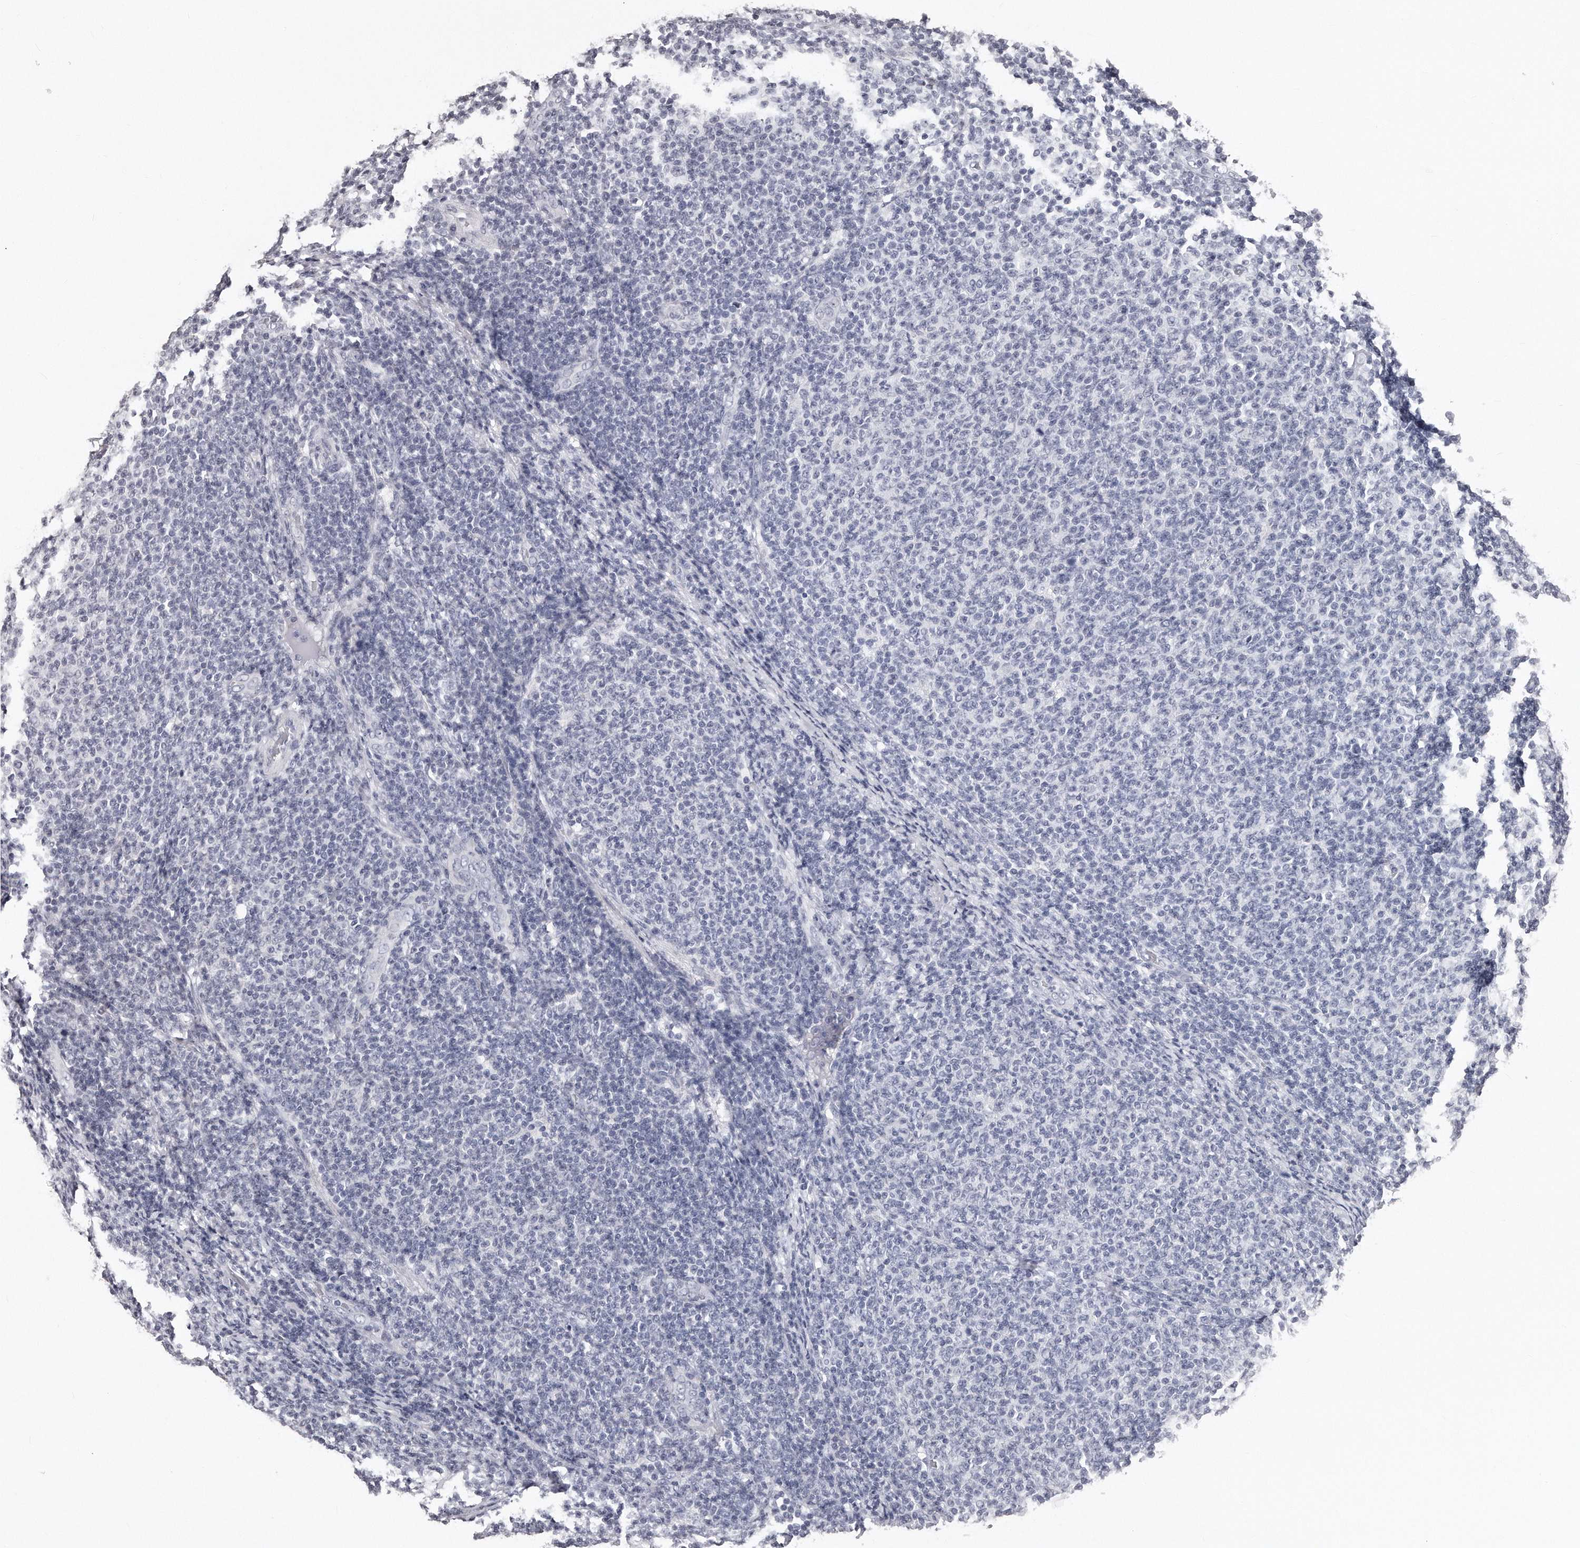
{"staining": {"intensity": "negative", "quantity": "none", "location": "none"}, "tissue": "lymphoma", "cell_type": "Tumor cells", "image_type": "cancer", "snomed": [{"axis": "morphology", "description": "Malignant lymphoma, non-Hodgkin's type, Low grade"}, {"axis": "topography", "description": "Lymph node"}], "caption": "DAB immunohistochemical staining of human malignant lymphoma, non-Hodgkin's type (low-grade) exhibits no significant expression in tumor cells. (DAB (3,3'-diaminobenzidine) IHC, high magnification).", "gene": "TSHR", "patient": {"sex": "male", "age": 66}}